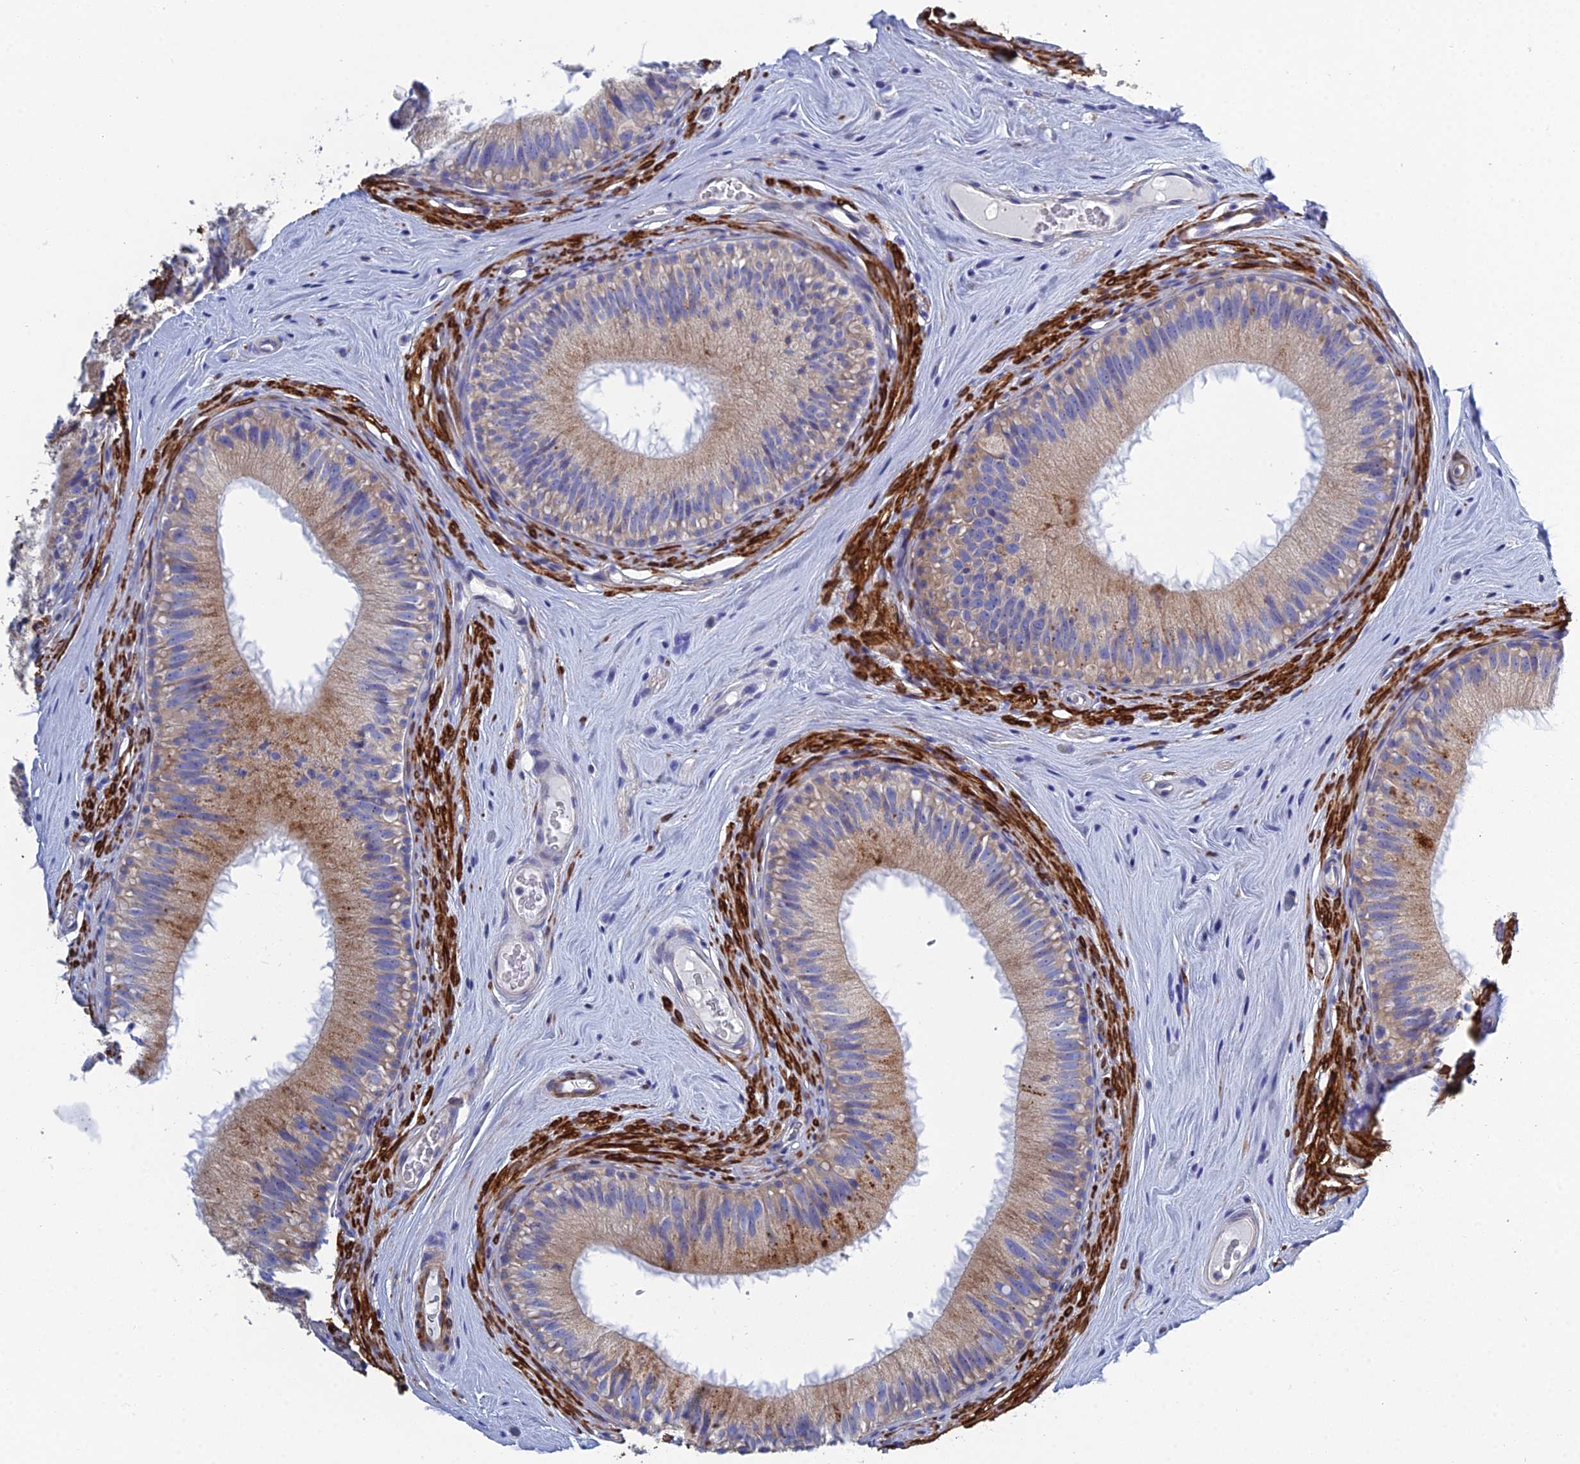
{"staining": {"intensity": "weak", "quantity": "25%-75%", "location": "cytoplasmic/membranous"}, "tissue": "epididymis", "cell_type": "Glandular cells", "image_type": "normal", "snomed": [{"axis": "morphology", "description": "Normal tissue, NOS"}, {"axis": "topography", "description": "Epididymis"}], "caption": "This is a photomicrograph of IHC staining of unremarkable epididymis, which shows weak staining in the cytoplasmic/membranous of glandular cells.", "gene": "PCDHA8", "patient": {"sex": "male", "age": 45}}